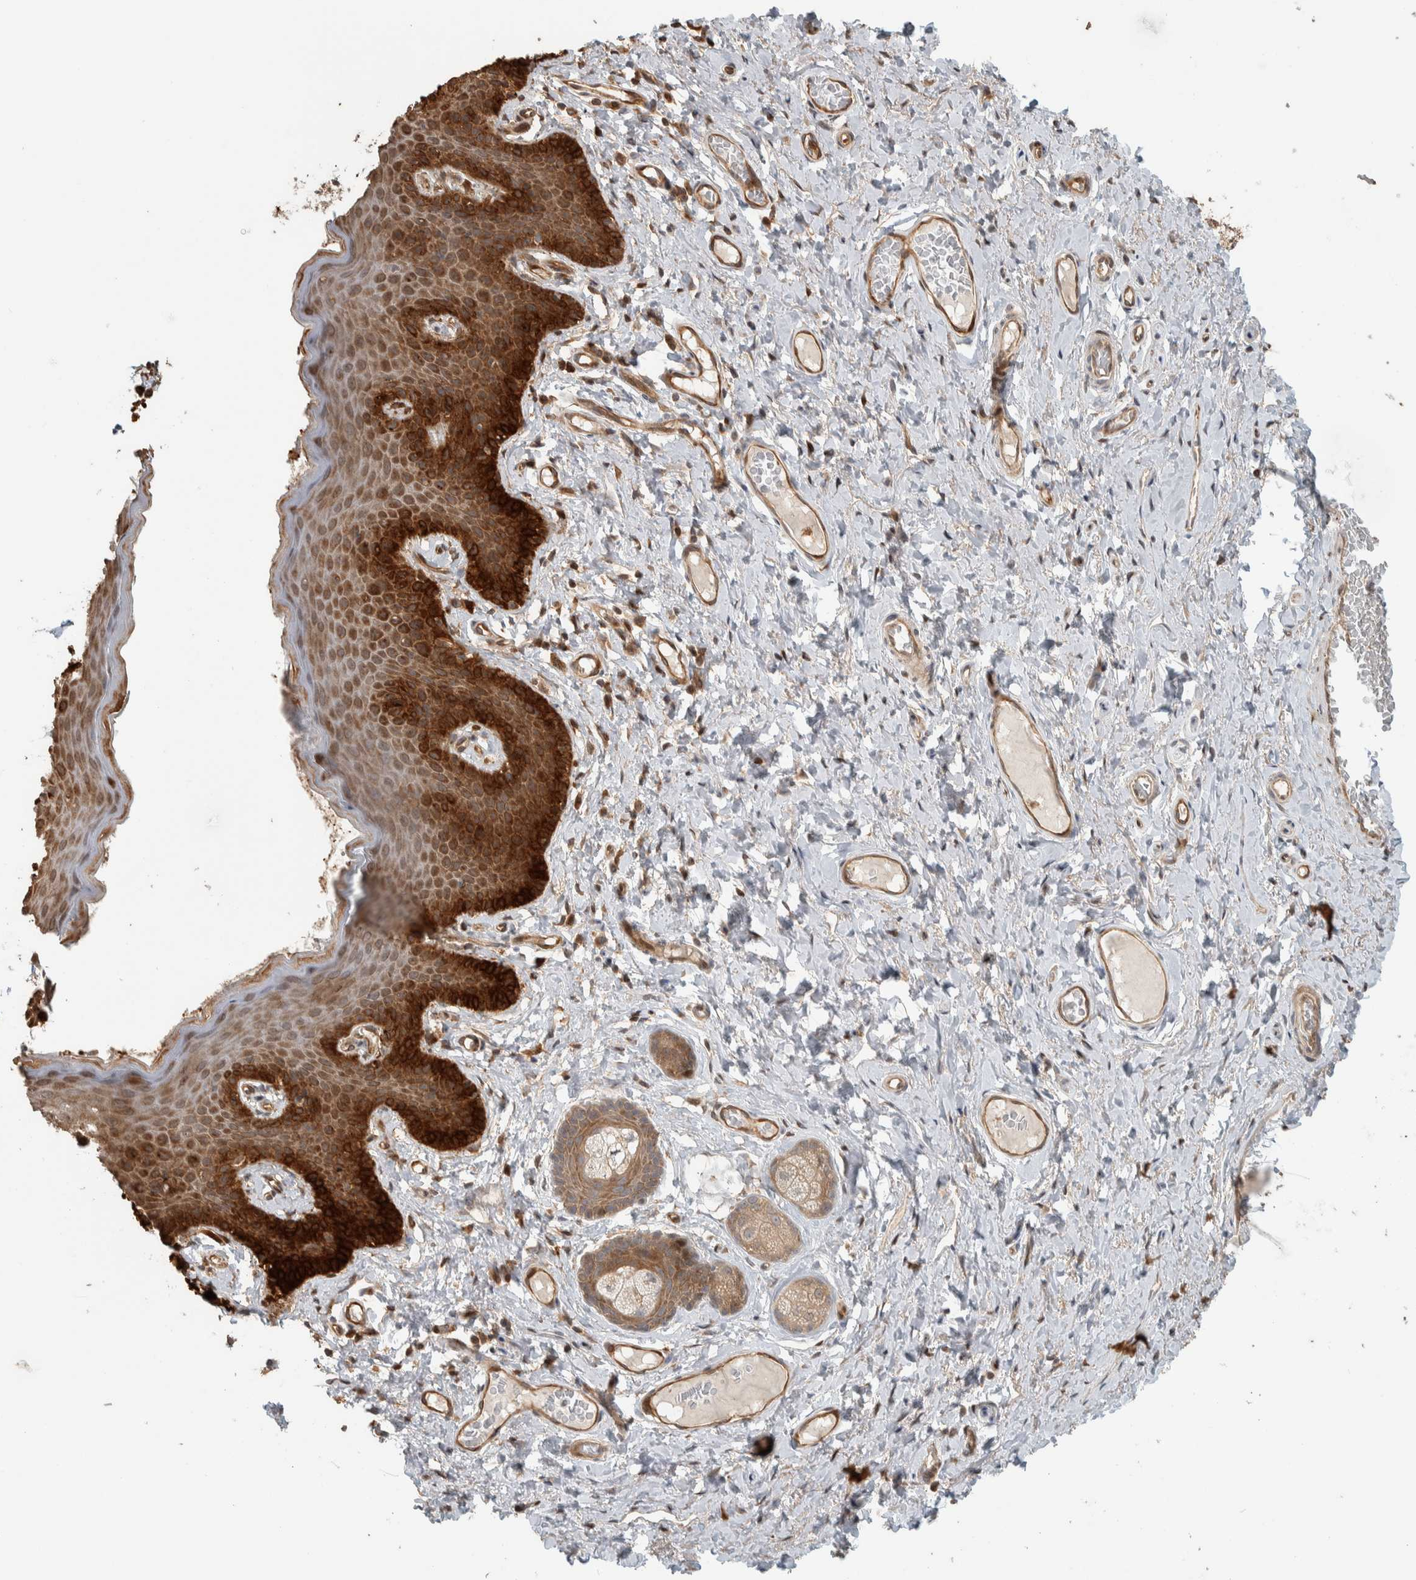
{"staining": {"intensity": "strong", "quantity": ">75%", "location": "cytoplasmic/membranous"}, "tissue": "skin", "cell_type": "Epidermal cells", "image_type": "normal", "snomed": [{"axis": "morphology", "description": "Normal tissue, NOS"}, {"axis": "topography", "description": "Vulva"}], "caption": "Approximately >75% of epidermal cells in unremarkable skin exhibit strong cytoplasmic/membranous protein positivity as visualized by brown immunohistochemical staining.", "gene": "CNTROB", "patient": {"sex": "female", "age": 66}}